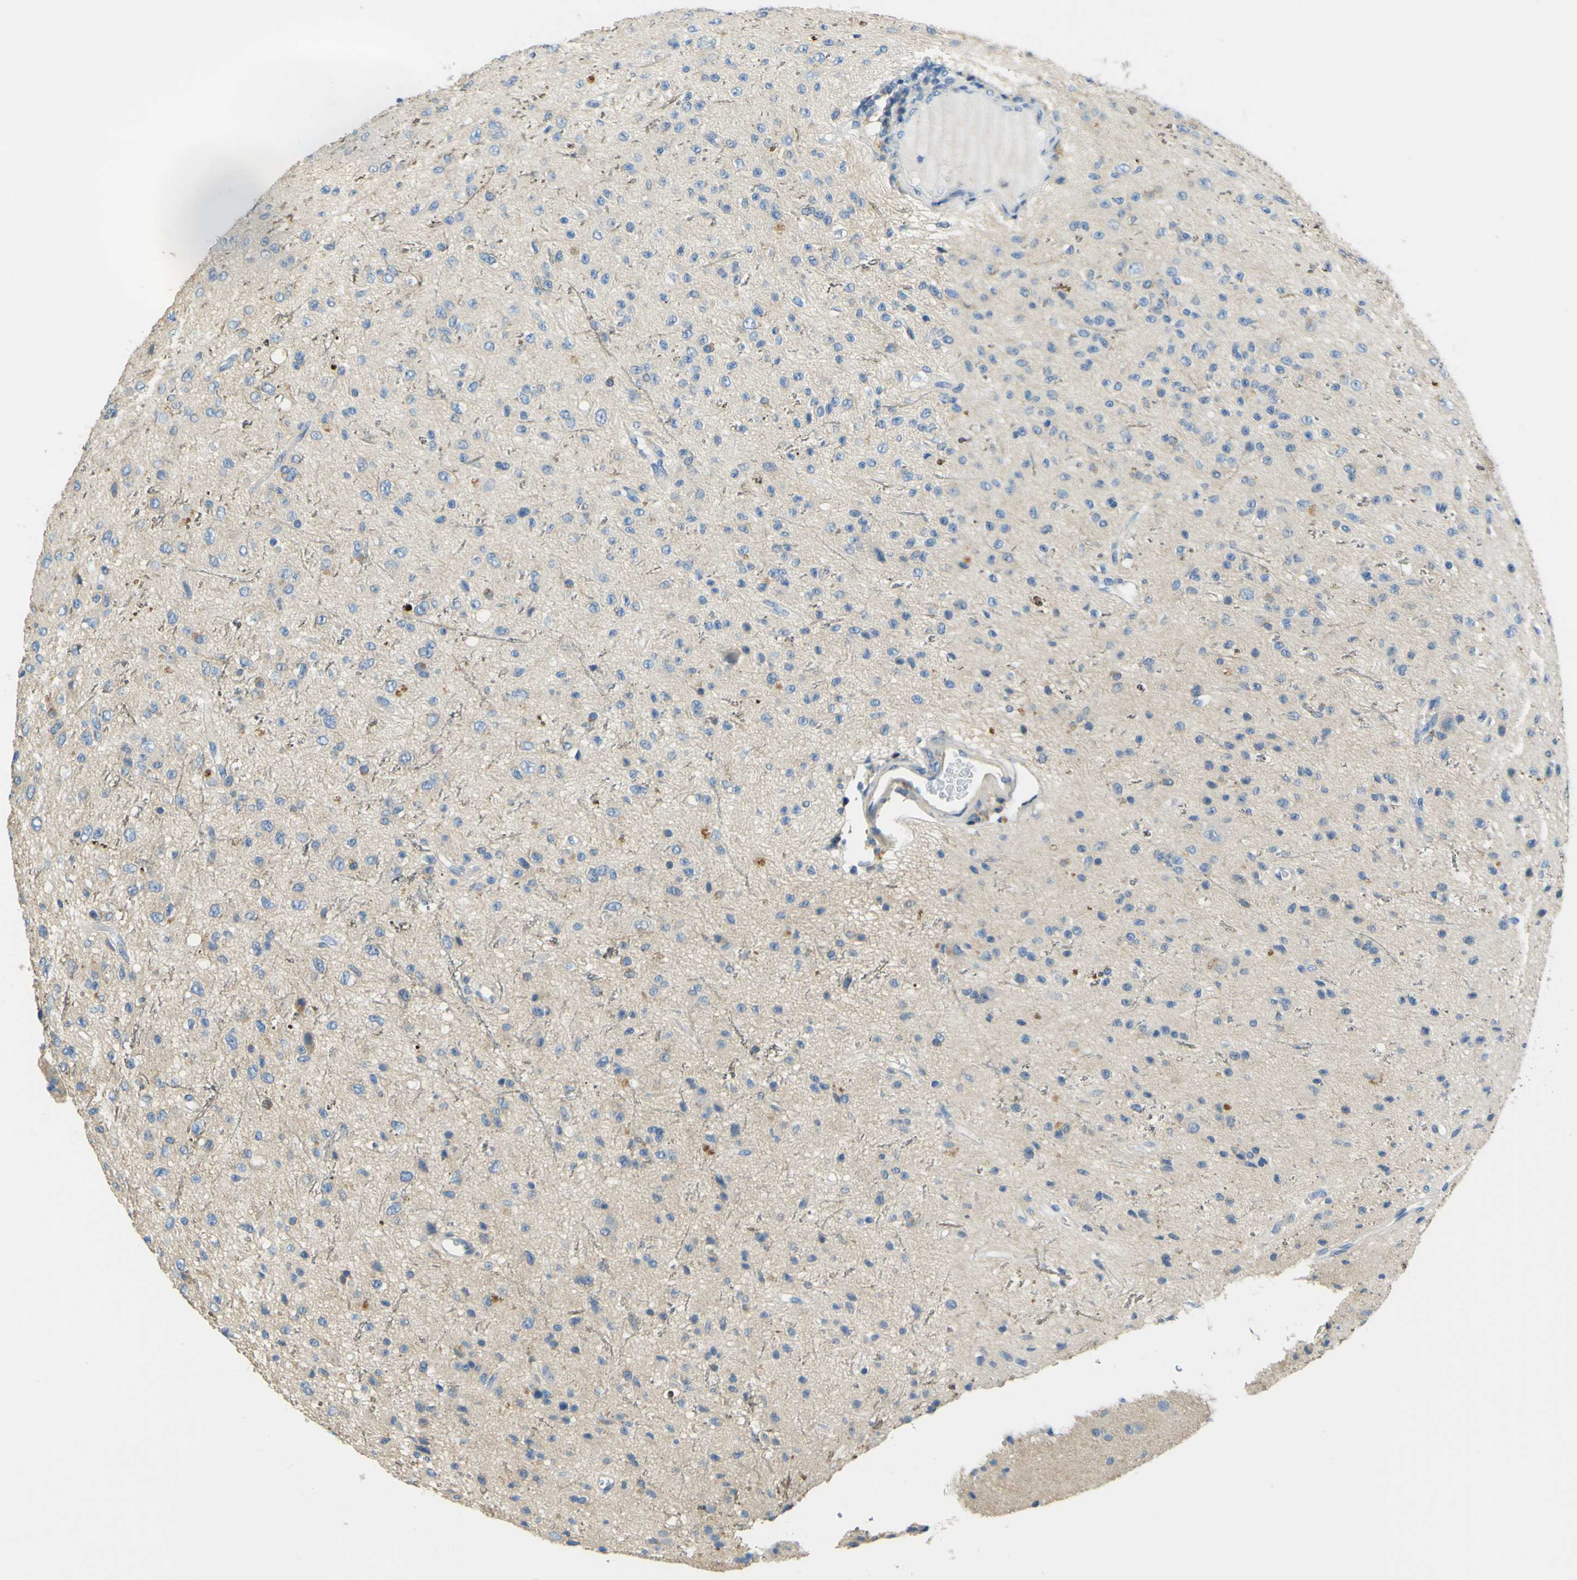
{"staining": {"intensity": "moderate", "quantity": ">75%", "location": "cytoplasmic/membranous"}, "tissue": "glioma", "cell_type": "Tumor cells", "image_type": "cancer", "snomed": [{"axis": "morphology", "description": "Glioma, malignant, High grade"}, {"axis": "topography", "description": "pancreas cauda"}], "caption": "Immunohistochemical staining of glioma reveals medium levels of moderate cytoplasmic/membranous staining in about >75% of tumor cells. Ihc stains the protein in brown and the nuclei are stained blue.", "gene": "OGN", "patient": {"sex": "male", "age": 60}}